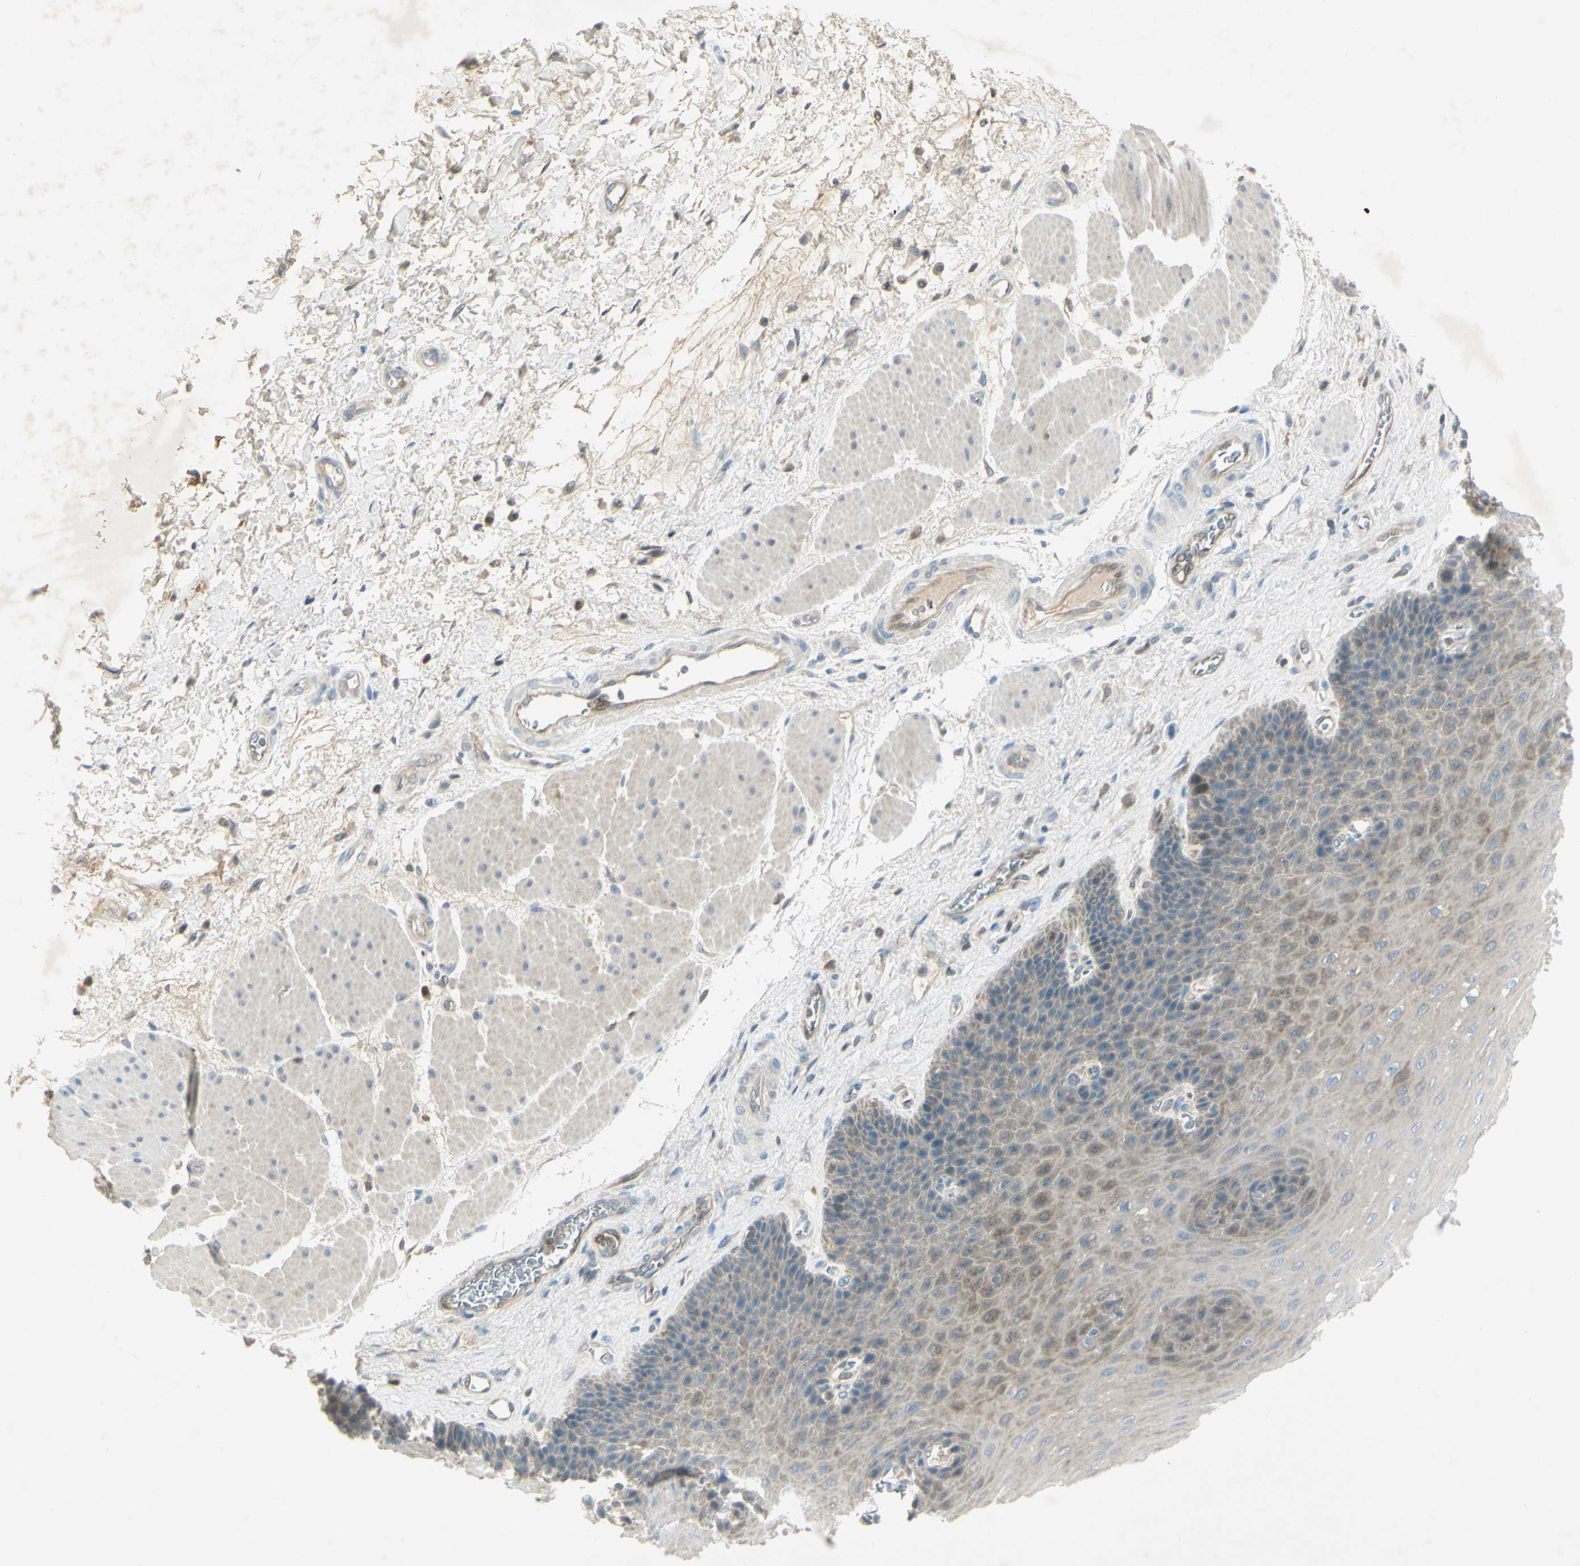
{"staining": {"intensity": "weak", "quantity": ">75%", "location": "cytoplasmic/membranous"}, "tissue": "esophagus", "cell_type": "Squamous epithelial cells", "image_type": "normal", "snomed": [{"axis": "morphology", "description": "Normal tissue, NOS"}, {"axis": "topography", "description": "Esophagus"}], "caption": "IHC histopathology image of unremarkable esophagus: human esophagus stained using immunohistochemistry exhibits low levels of weak protein expression localized specifically in the cytoplasmic/membranous of squamous epithelial cells, appearing as a cytoplasmic/membranous brown color.", "gene": "C1orf159", "patient": {"sex": "female", "age": 72}}